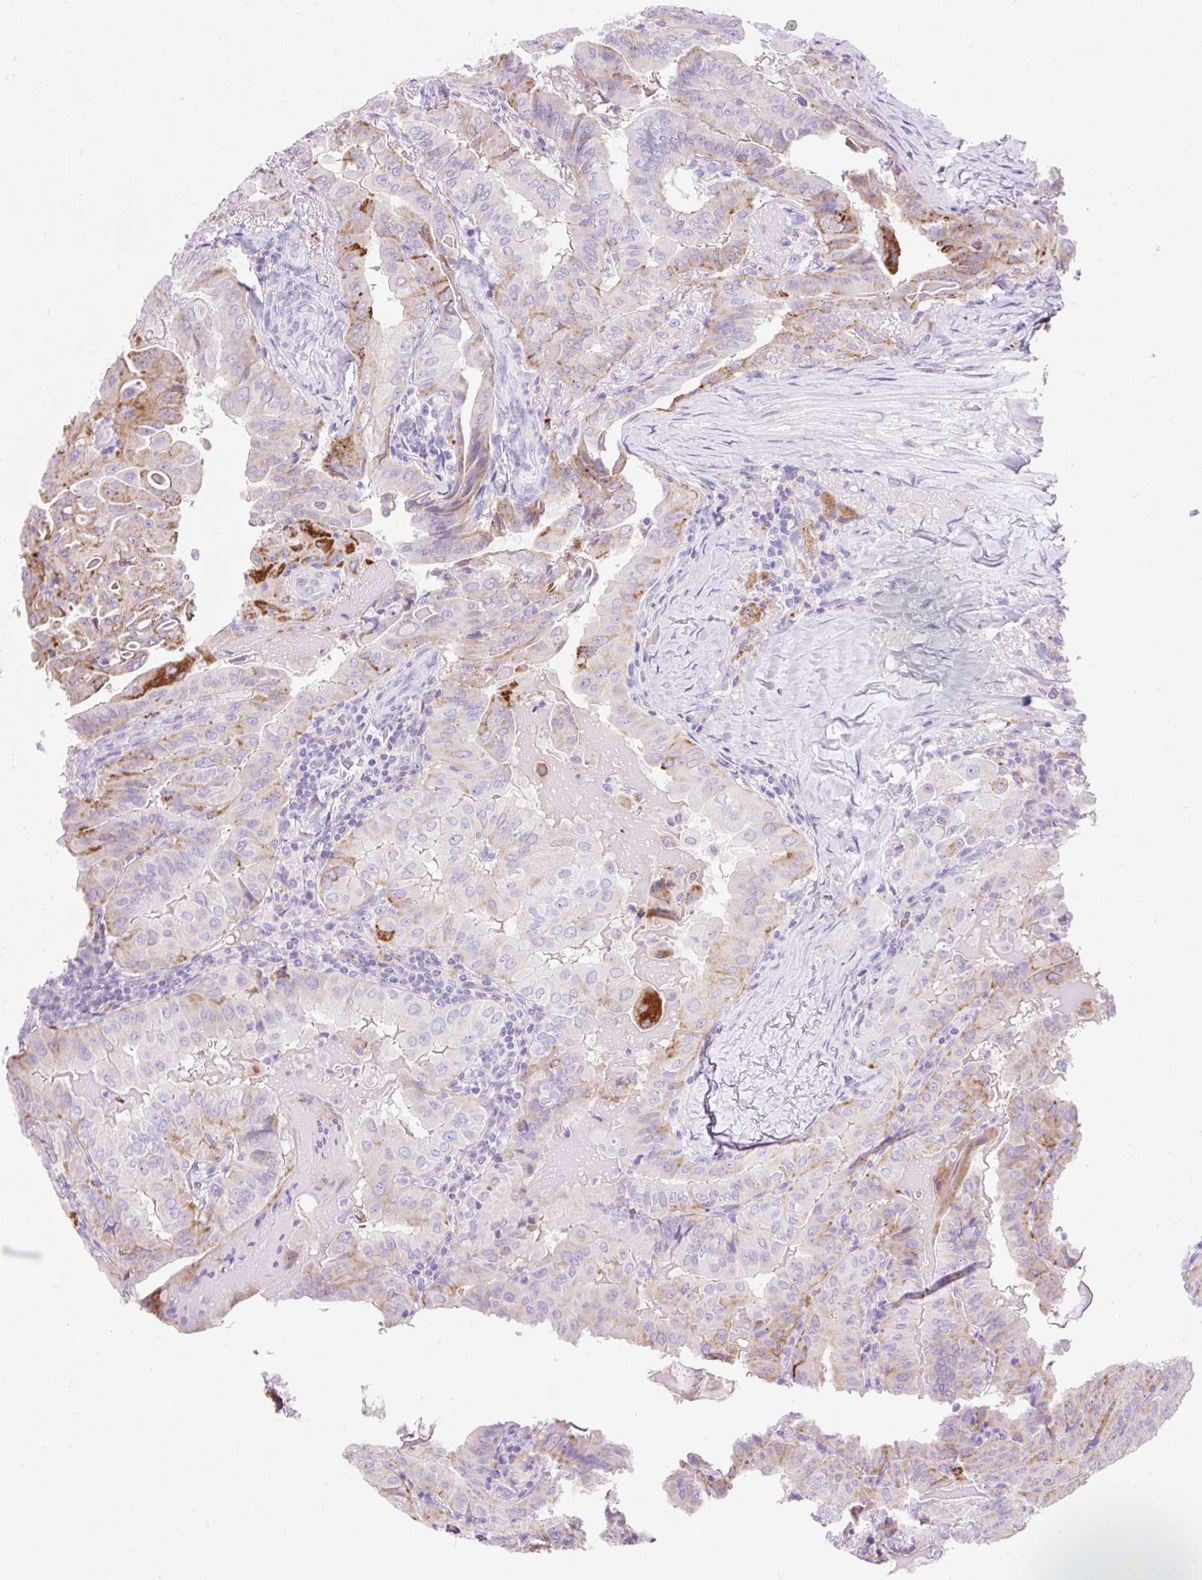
{"staining": {"intensity": "moderate", "quantity": "<25%", "location": "cytoplasmic/membranous"}, "tissue": "thyroid cancer", "cell_type": "Tumor cells", "image_type": "cancer", "snomed": [{"axis": "morphology", "description": "Papillary adenocarcinoma, NOS"}, {"axis": "topography", "description": "Thyroid gland"}], "caption": "Human thyroid papillary adenocarcinoma stained with a brown dye exhibits moderate cytoplasmic/membranous positive staining in approximately <25% of tumor cells.", "gene": "HEXB", "patient": {"sex": "female", "age": 68}}